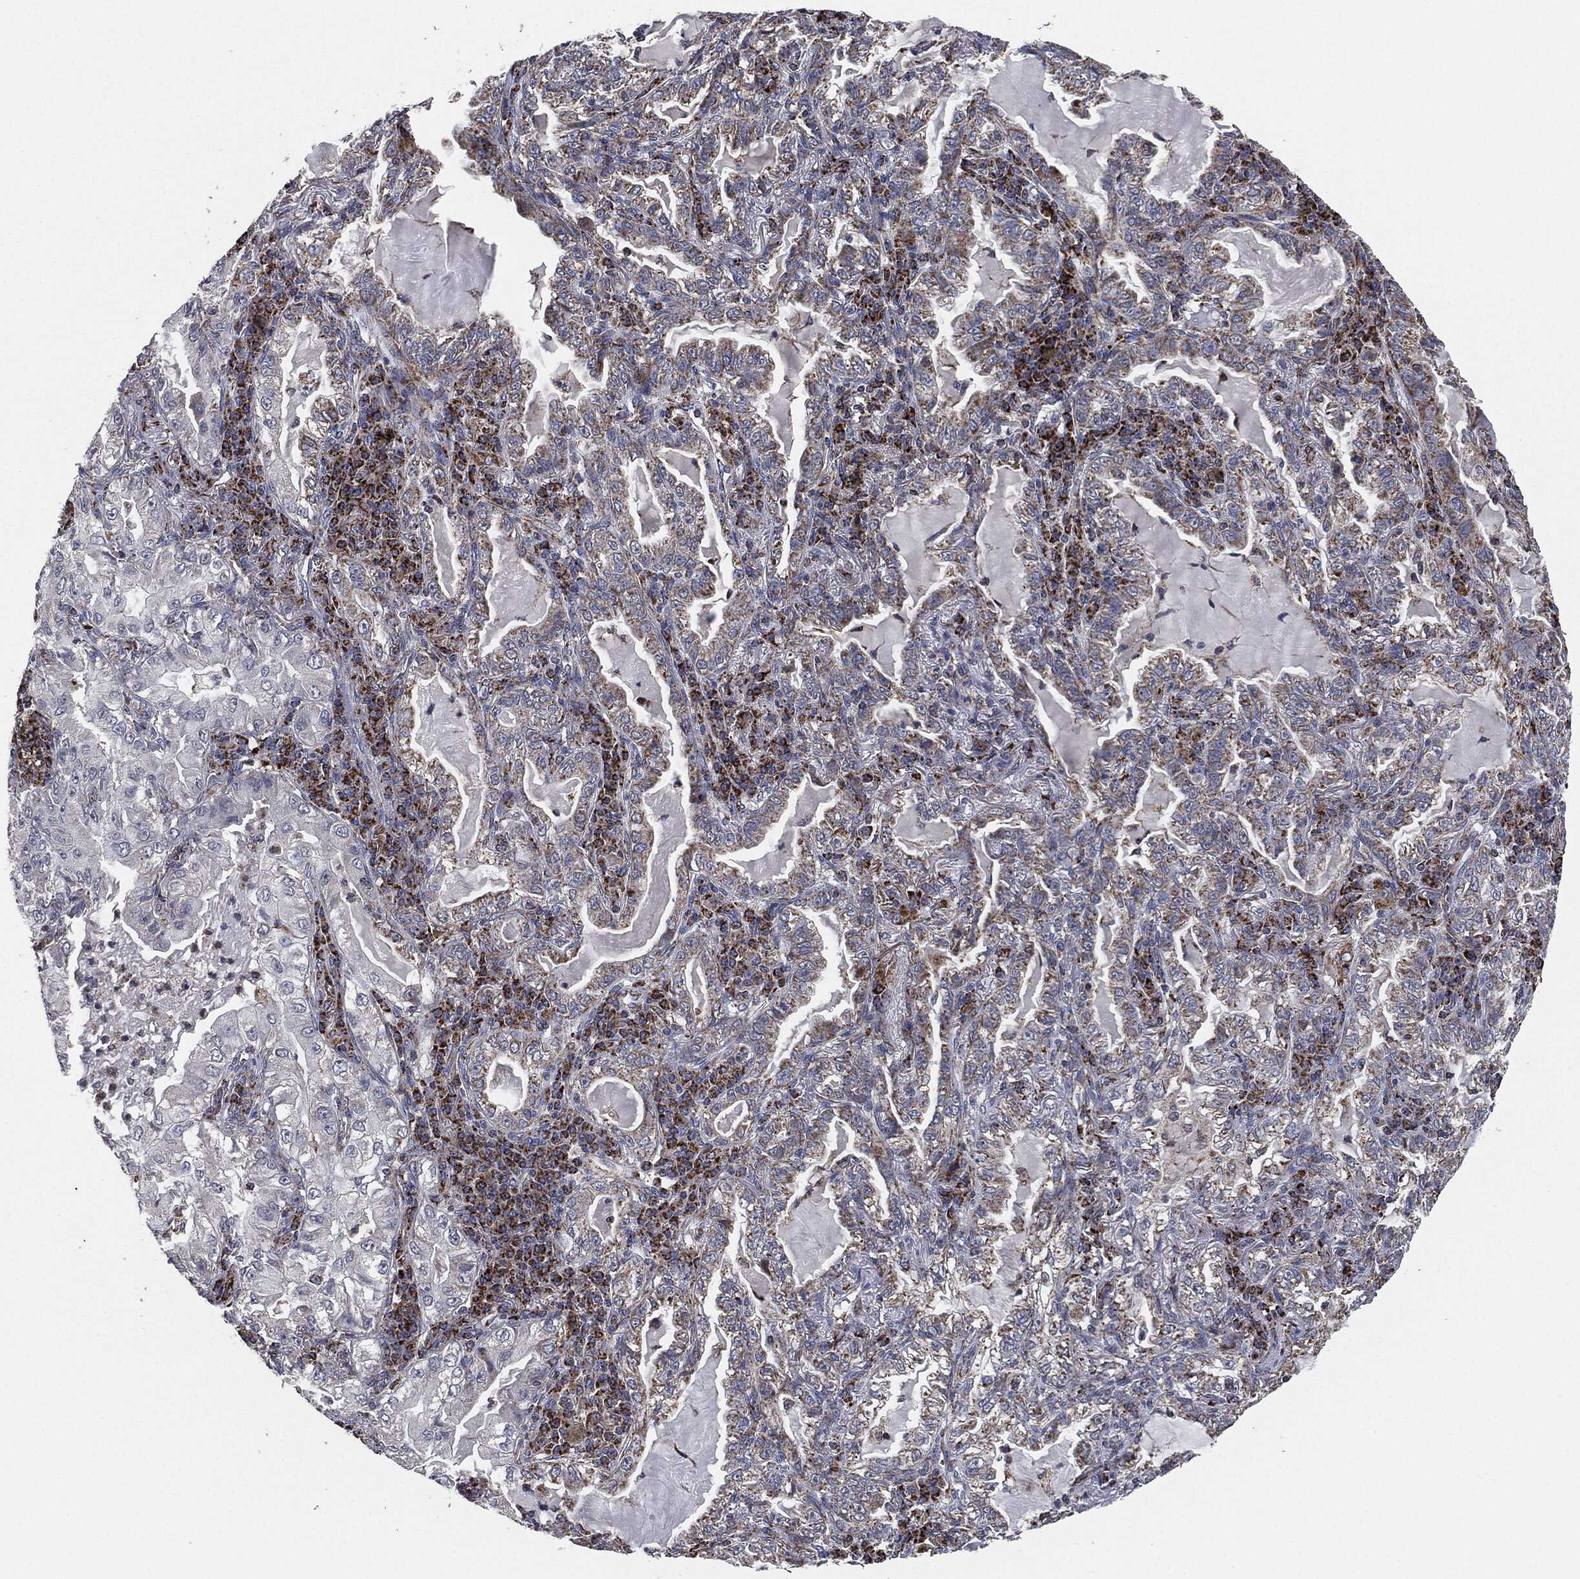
{"staining": {"intensity": "weak", "quantity": "25%-75%", "location": "cytoplasmic/membranous"}, "tissue": "lung cancer", "cell_type": "Tumor cells", "image_type": "cancer", "snomed": [{"axis": "morphology", "description": "Adenocarcinoma, NOS"}, {"axis": "topography", "description": "Lung"}], "caption": "Brown immunohistochemical staining in lung cancer (adenocarcinoma) displays weak cytoplasmic/membranous expression in about 25%-75% of tumor cells.", "gene": "NDUFV2", "patient": {"sex": "female", "age": 73}}